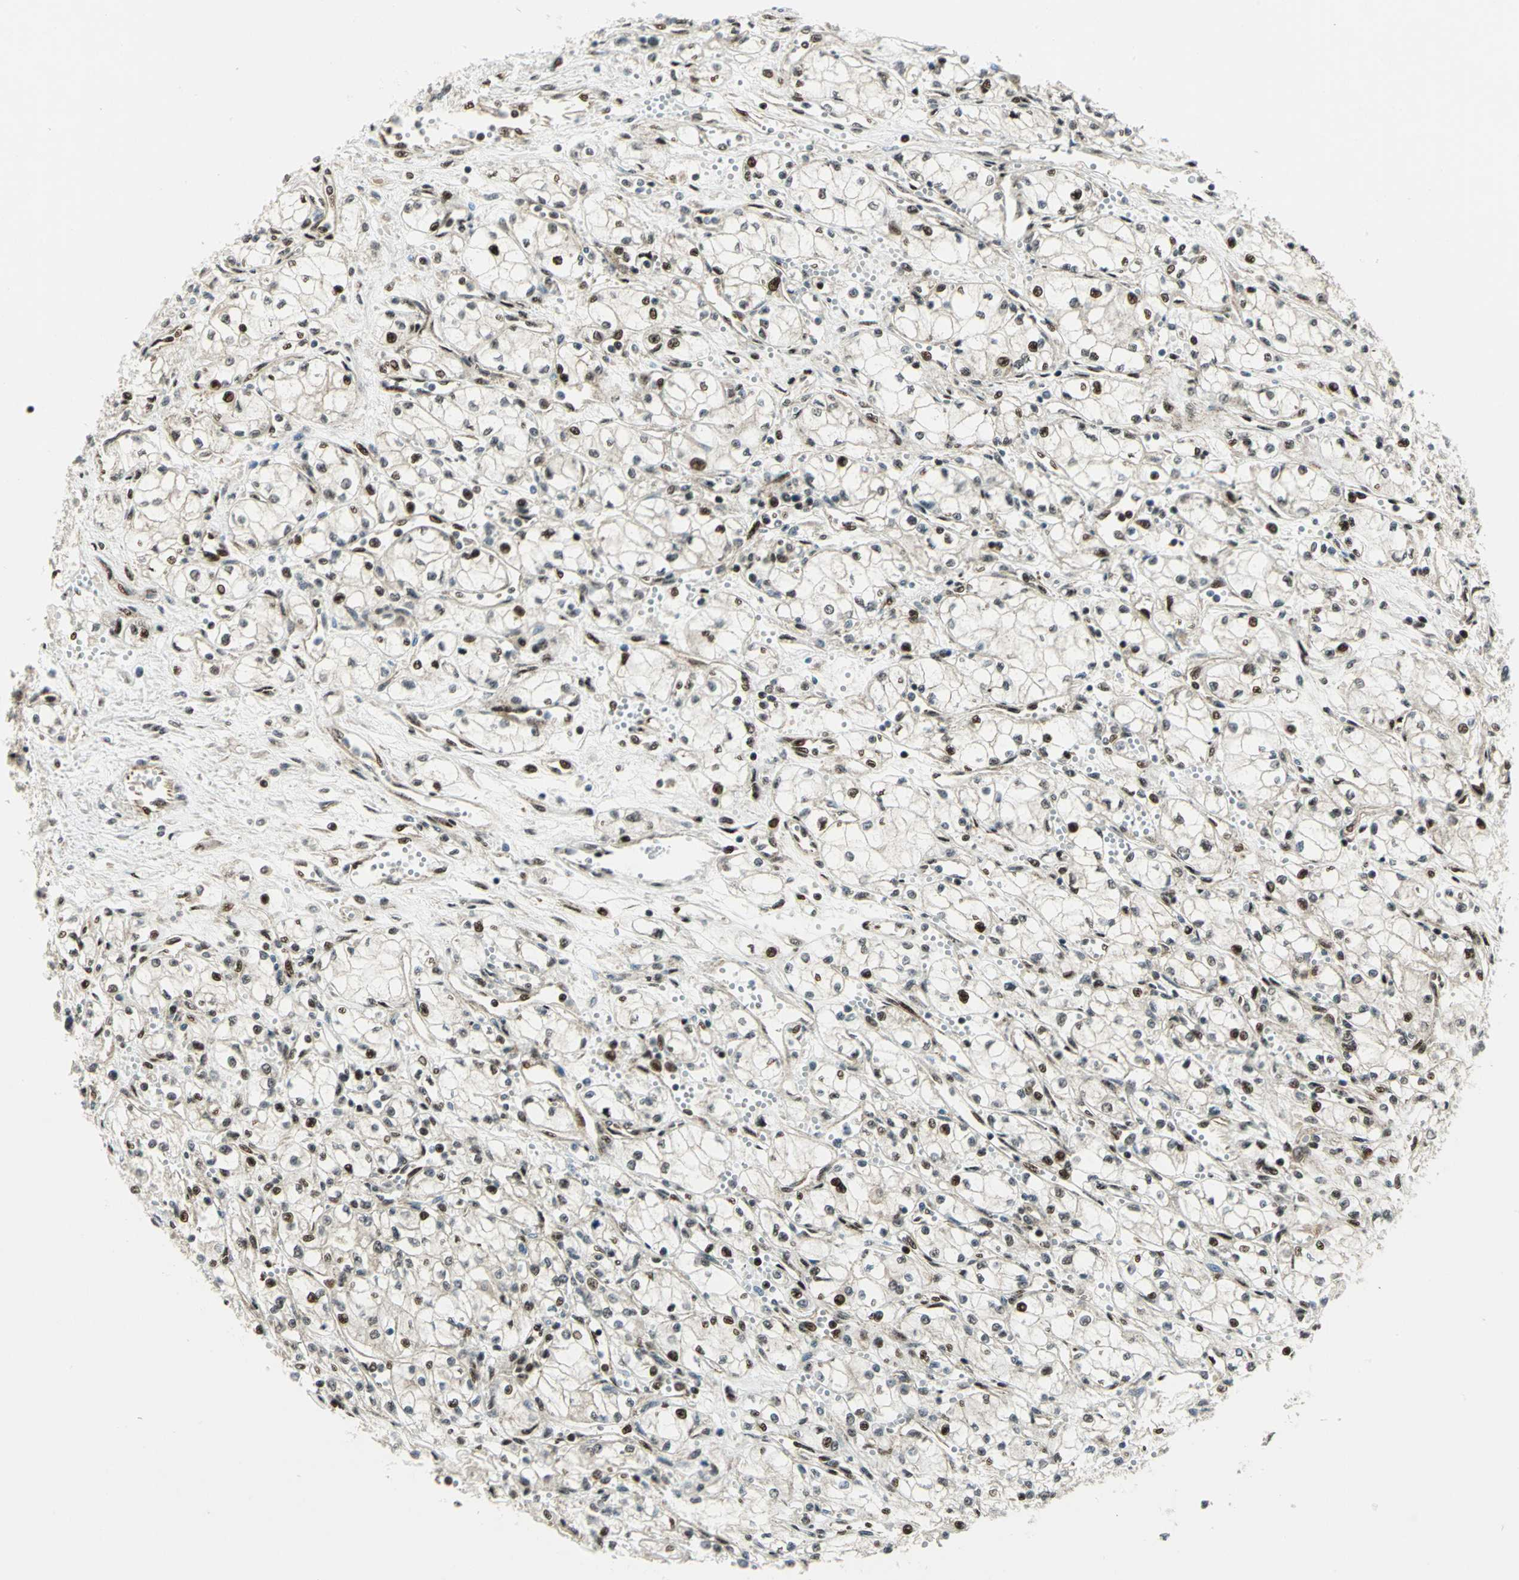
{"staining": {"intensity": "strong", "quantity": ">75%", "location": "cytoplasmic/membranous,nuclear"}, "tissue": "renal cancer", "cell_type": "Tumor cells", "image_type": "cancer", "snomed": [{"axis": "morphology", "description": "Normal tissue, NOS"}, {"axis": "morphology", "description": "Adenocarcinoma, NOS"}, {"axis": "topography", "description": "Kidney"}], "caption": "DAB immunohistochemical staining of human renal cancer displays strong cytoplasmic/membranous and nuclear protein staining in about >75% of tumor cells.", "gene": "COPS5", "patient": {"sex": "male", "age": 59}}